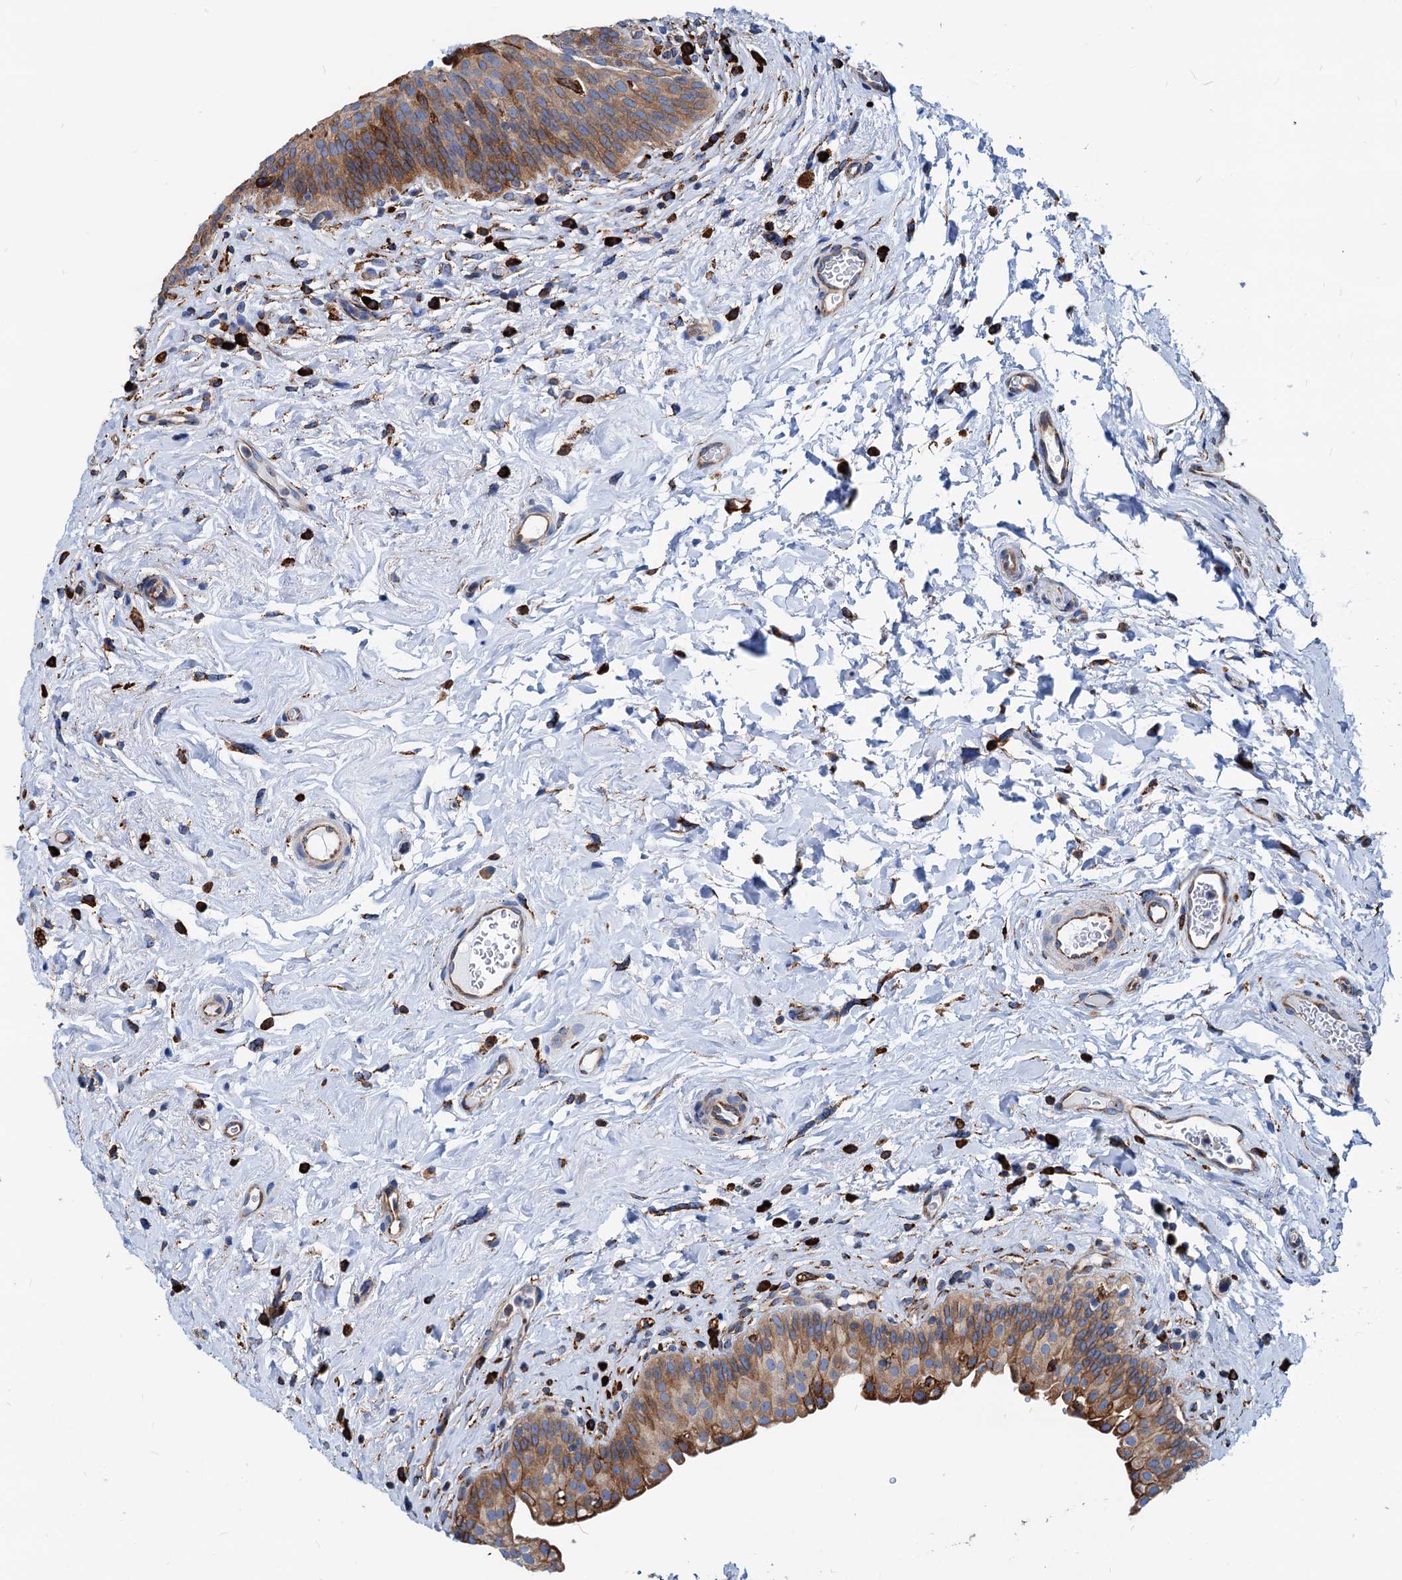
{"staining": {"intensity": "moderate", "quantity": ">75%", "location": "cytoplasmic/membranous"}, "tissue": "urinary bladder", "cell_type": "Urothelial cells", "image_type": "normal", "snomed": [{"axis": "morphology", "description": "Normal tissue, NOS"}, {"axis": "topography", "description": "Urinary bladder"}], "caption": "Moderate cytoplasmic/membranous staining is appreciated in about >75% of urothelial cells in benign urinary bladder.", "gene": "HSPA5", "patient": {"sex": "male", "age": 83}}